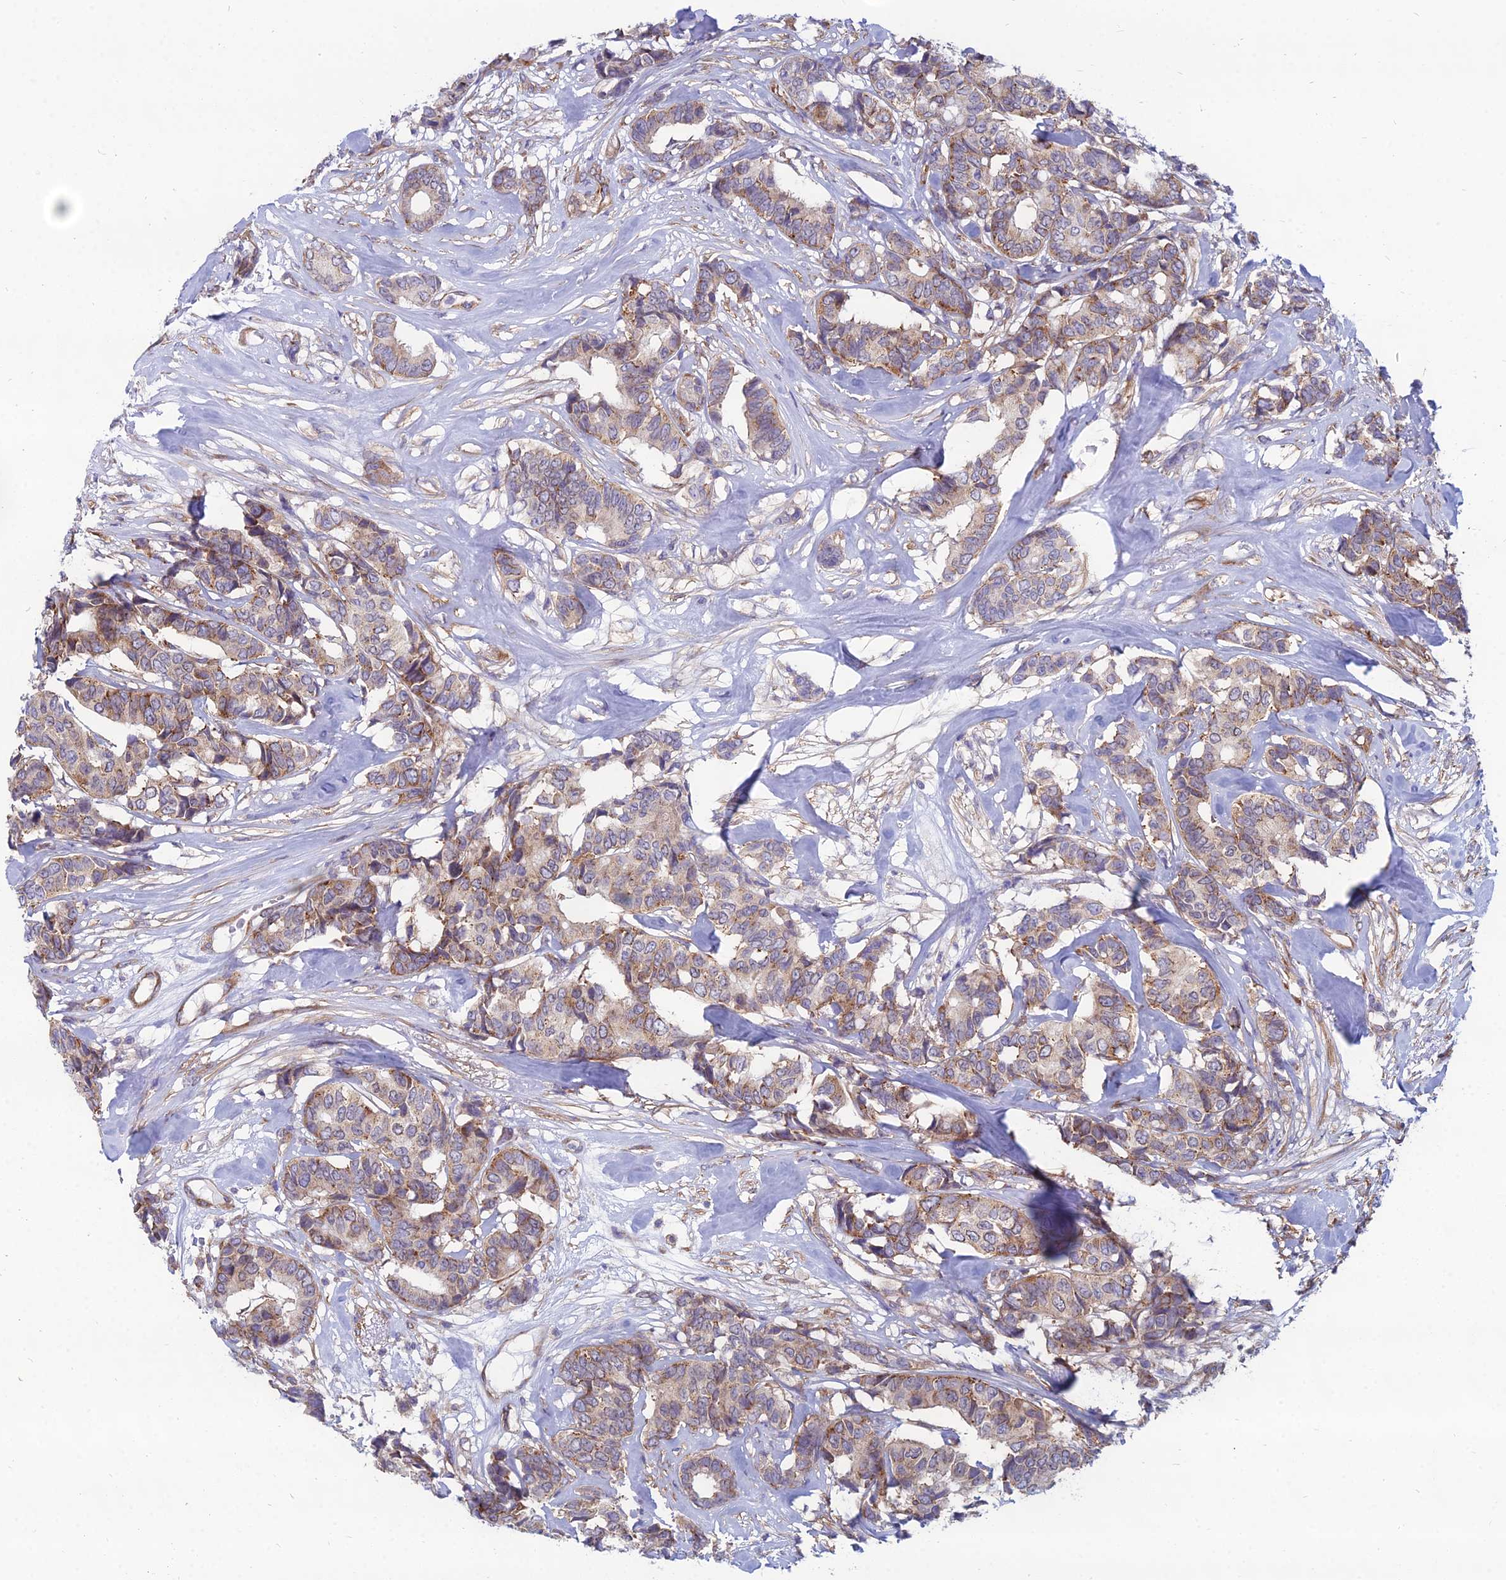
{"staining": {"intensity": "moderate", "quantity": ">75%", "location": "cytoplasmic/membranous"}, "tissue": "breast cancer", "cell_type": "Tumor cells", "image_type": "cancer", "snomed": [{"axis": "morphology", "description": "Duct carcinoma"}, {"axis": "topography", "description": "Breast"}], "caption": "Breast cancer (invasive ductal carcinoma) stained with immunohistochemistry (IHC) exhibits moderate cytoplasmic/membranous expression in approximately >75% of tumor cells.", "gene": "TXLNA", "patient": {"sex": "female", "age": 87}}